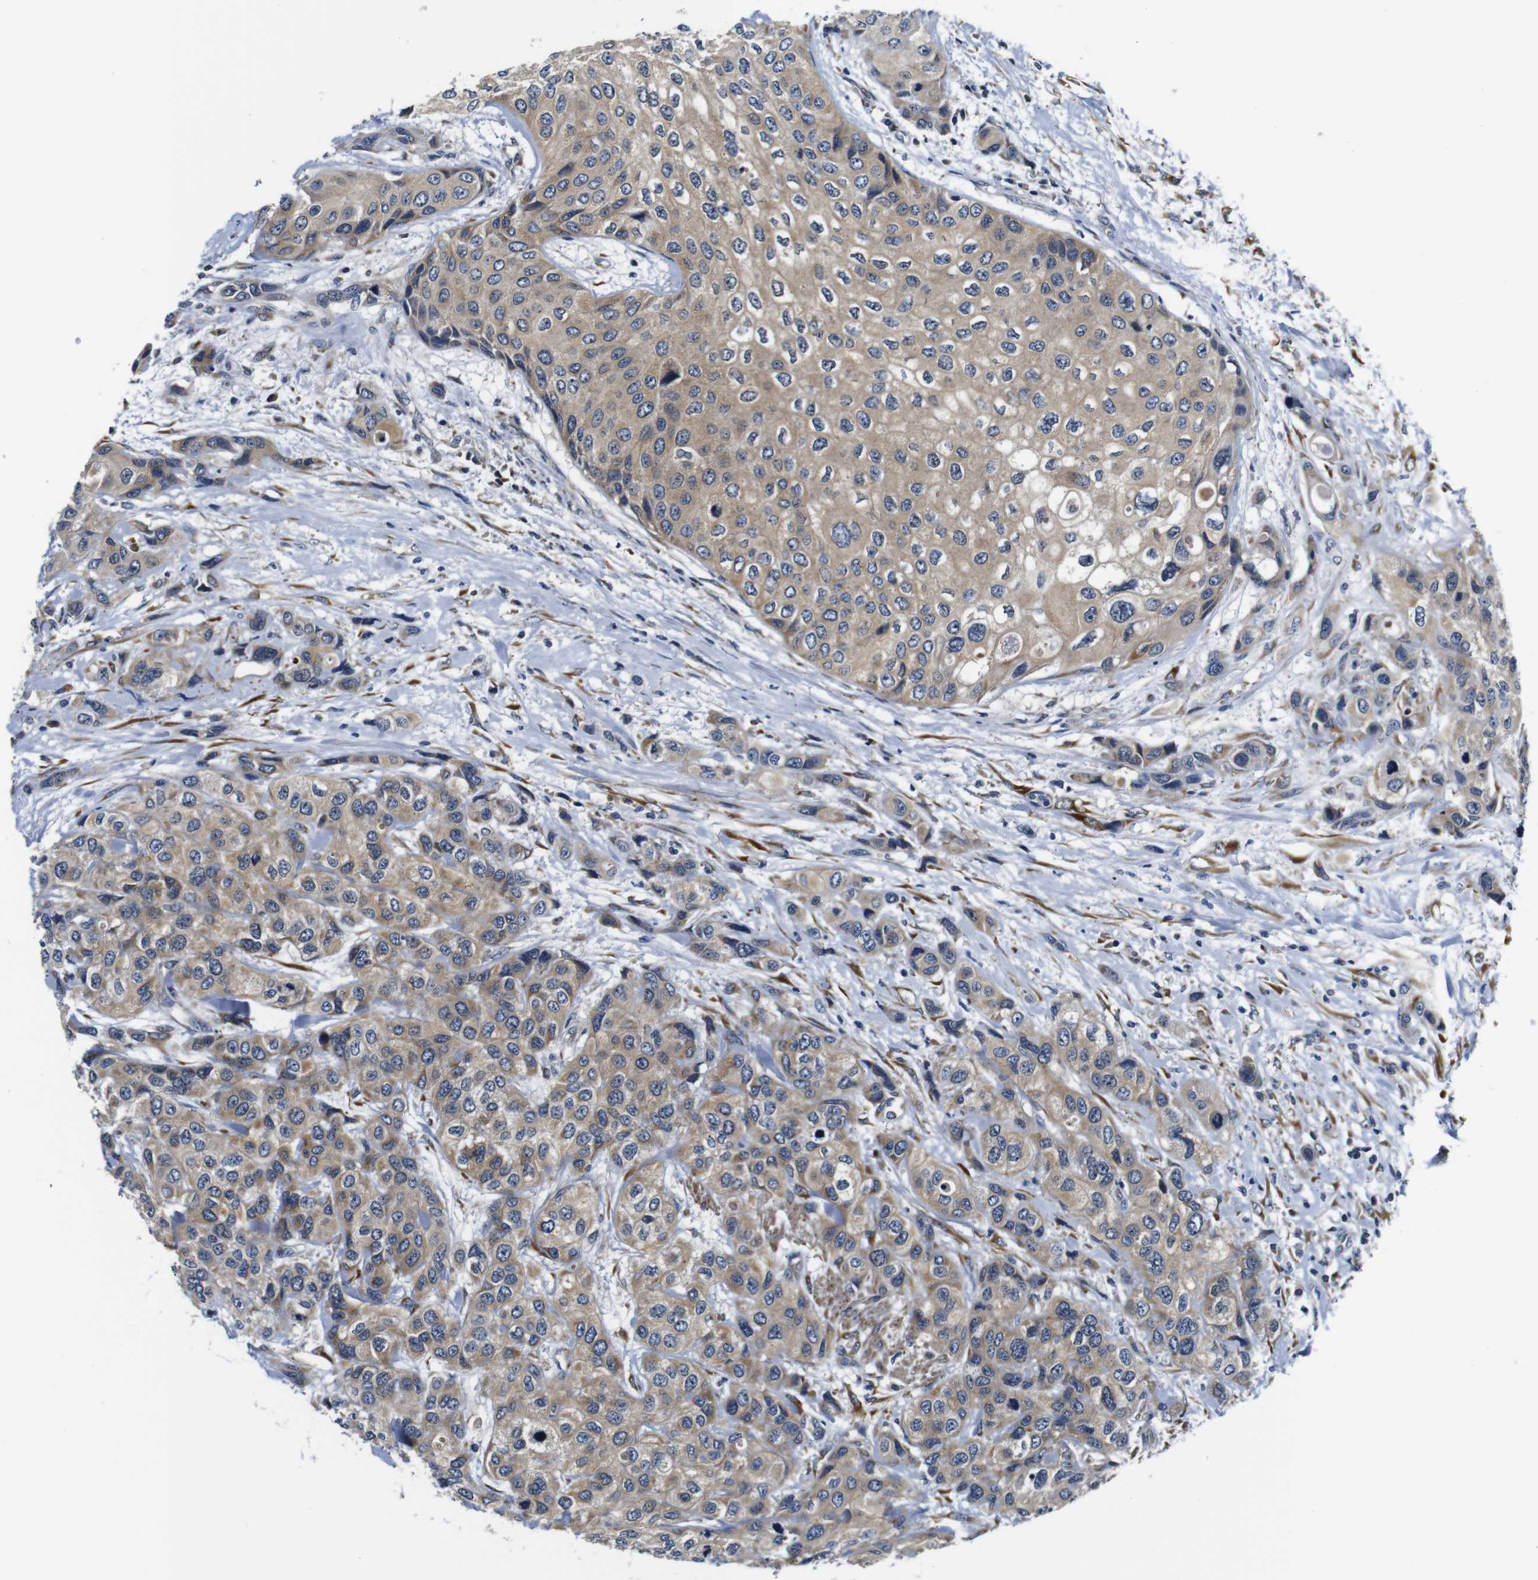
{"staining": {"intensity": "weak", "quantity": ">75%", "location": "cytoplasmic/membranous"}, "tissue": "urothelial cancer", "cell_type": "Tumor cells", "image_type": "cancer", "snomed": [{"axis": "morphology", "description": "Urothelial carcinoma, High grade"}, {"axis": "topography", "description": "Urinary bladder"}], "caption": "Immunohistochemical staining of human urothelial carcinoma (high-grade) shows low levels of weak cytoplasmic/membranous staining in approximately >75% of tumor cells.", "gene": "FKBP14", "patient": {"sex": "female", "age": 56}}